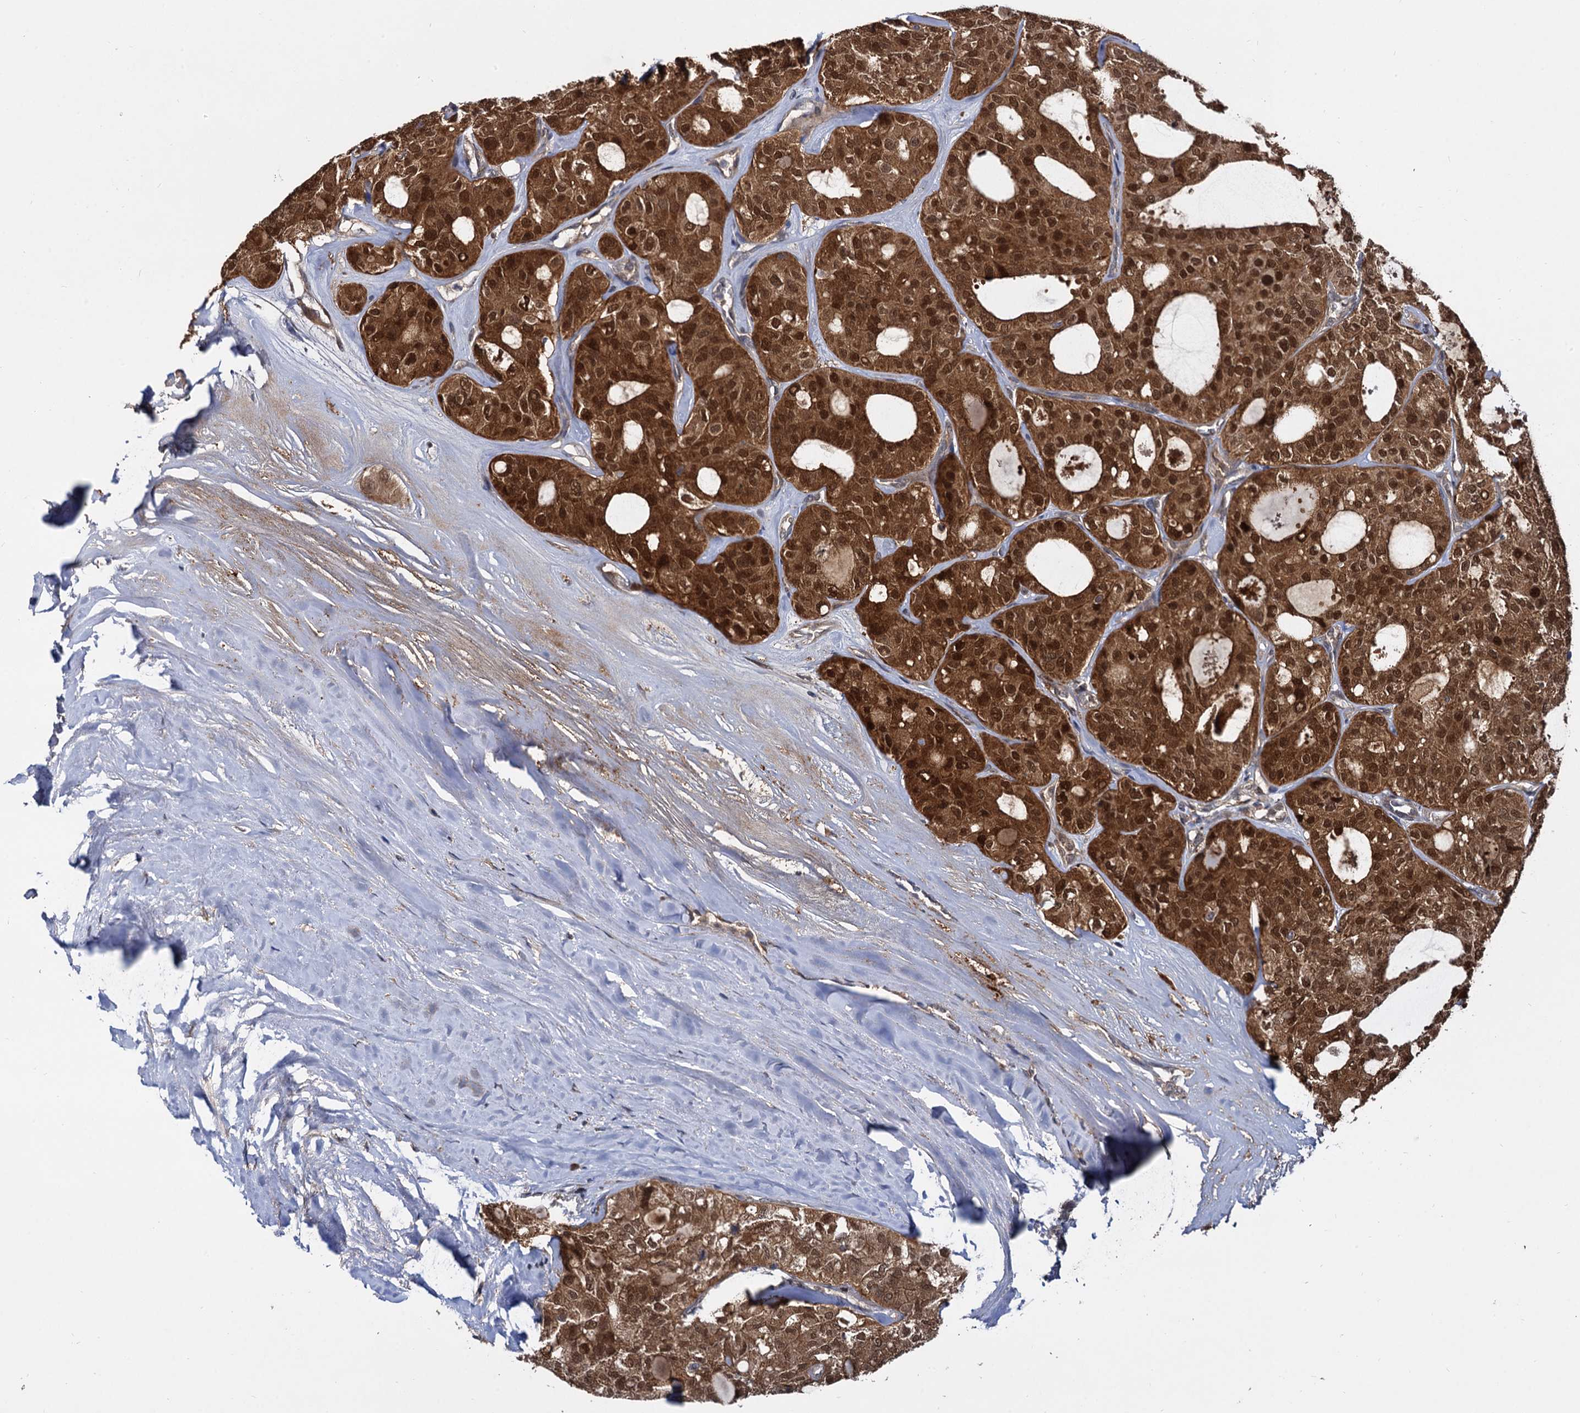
{"staining": {"intensity": "strong", "quantity": ">75%", "location": "cytoplasmic/membranous,nuclear"}, "tissue": "thyroid cancer", "cell_type": "Tumor cells", "image_type": "cancer", "snomed": [{"axis": "morphology", "description": "Follicular adenoma carcinoma, NOS"}, {"axis": "topography", "description": "Thyroid gland"}], "caption": "Tumor cells show high levels of strong cytoplasmic/membranous and nuclear expression in about >75% of cells in human thyroid follicular adenoma carcinoma.", "gene": "SELENOP", "patient": {"sex": "male", "age": 75}}